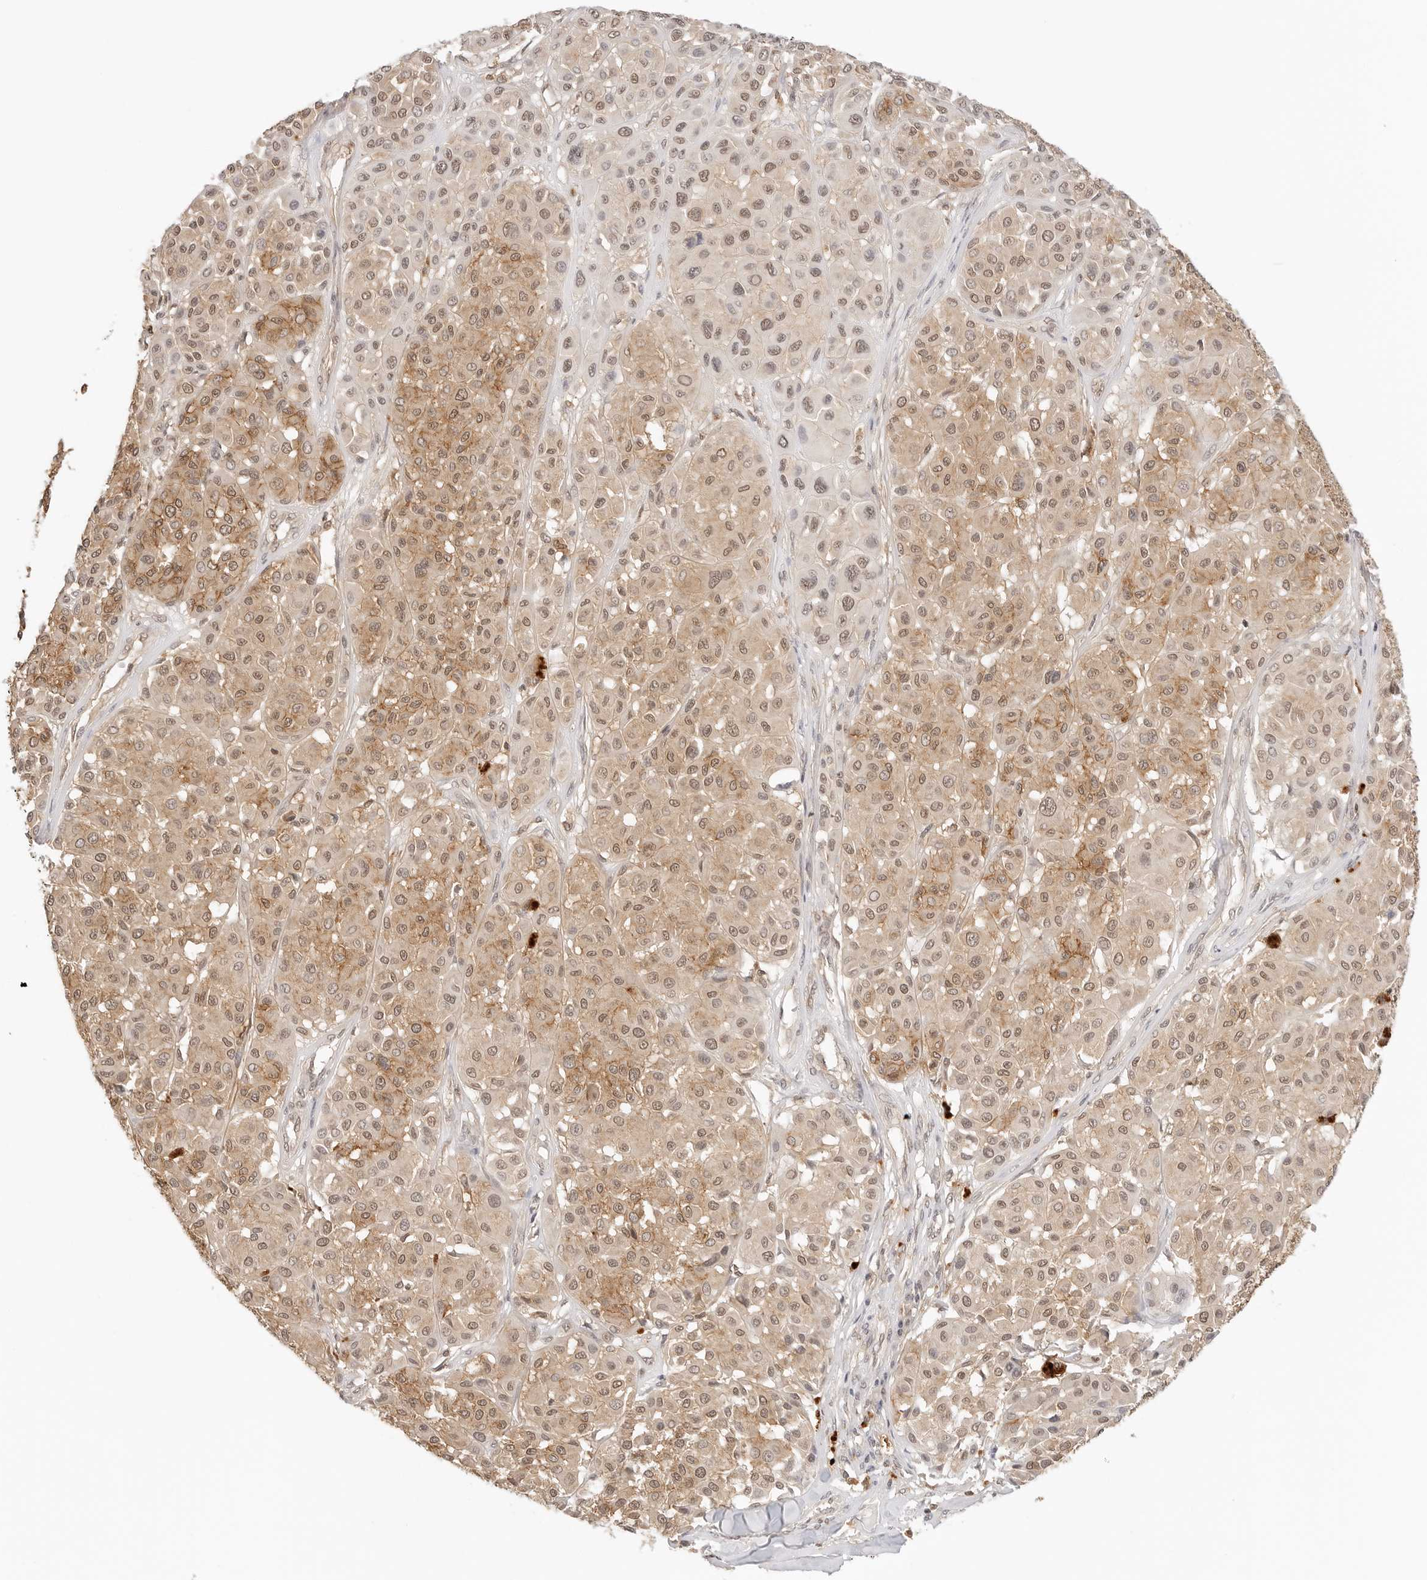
{"staining": {"intensity": "moderate", "quantity": ">75%", "location": "cytoplasmic/membranous,nuclear"}, "tissue": "melanoma", "cell_type": "Tumor cells", "image_type": "cancer", "snomed": [{"axis": "morphology", "description": "Malignant melanoma, Metastatic site"}, {"axis": "topography", "description": "Soft tissue"}], "caption": "The photomicrograph demonstrates immunohistochemical staining of melanoma. There is moderate cytoplasmic/membranous and nuclear positivity is appreciated in about >75% of tumor cells. (DAB IHC with brightfield microscopy, high magnification).", "gene": "EPHA1", "patient": {"sex": "male", "age": 41}}